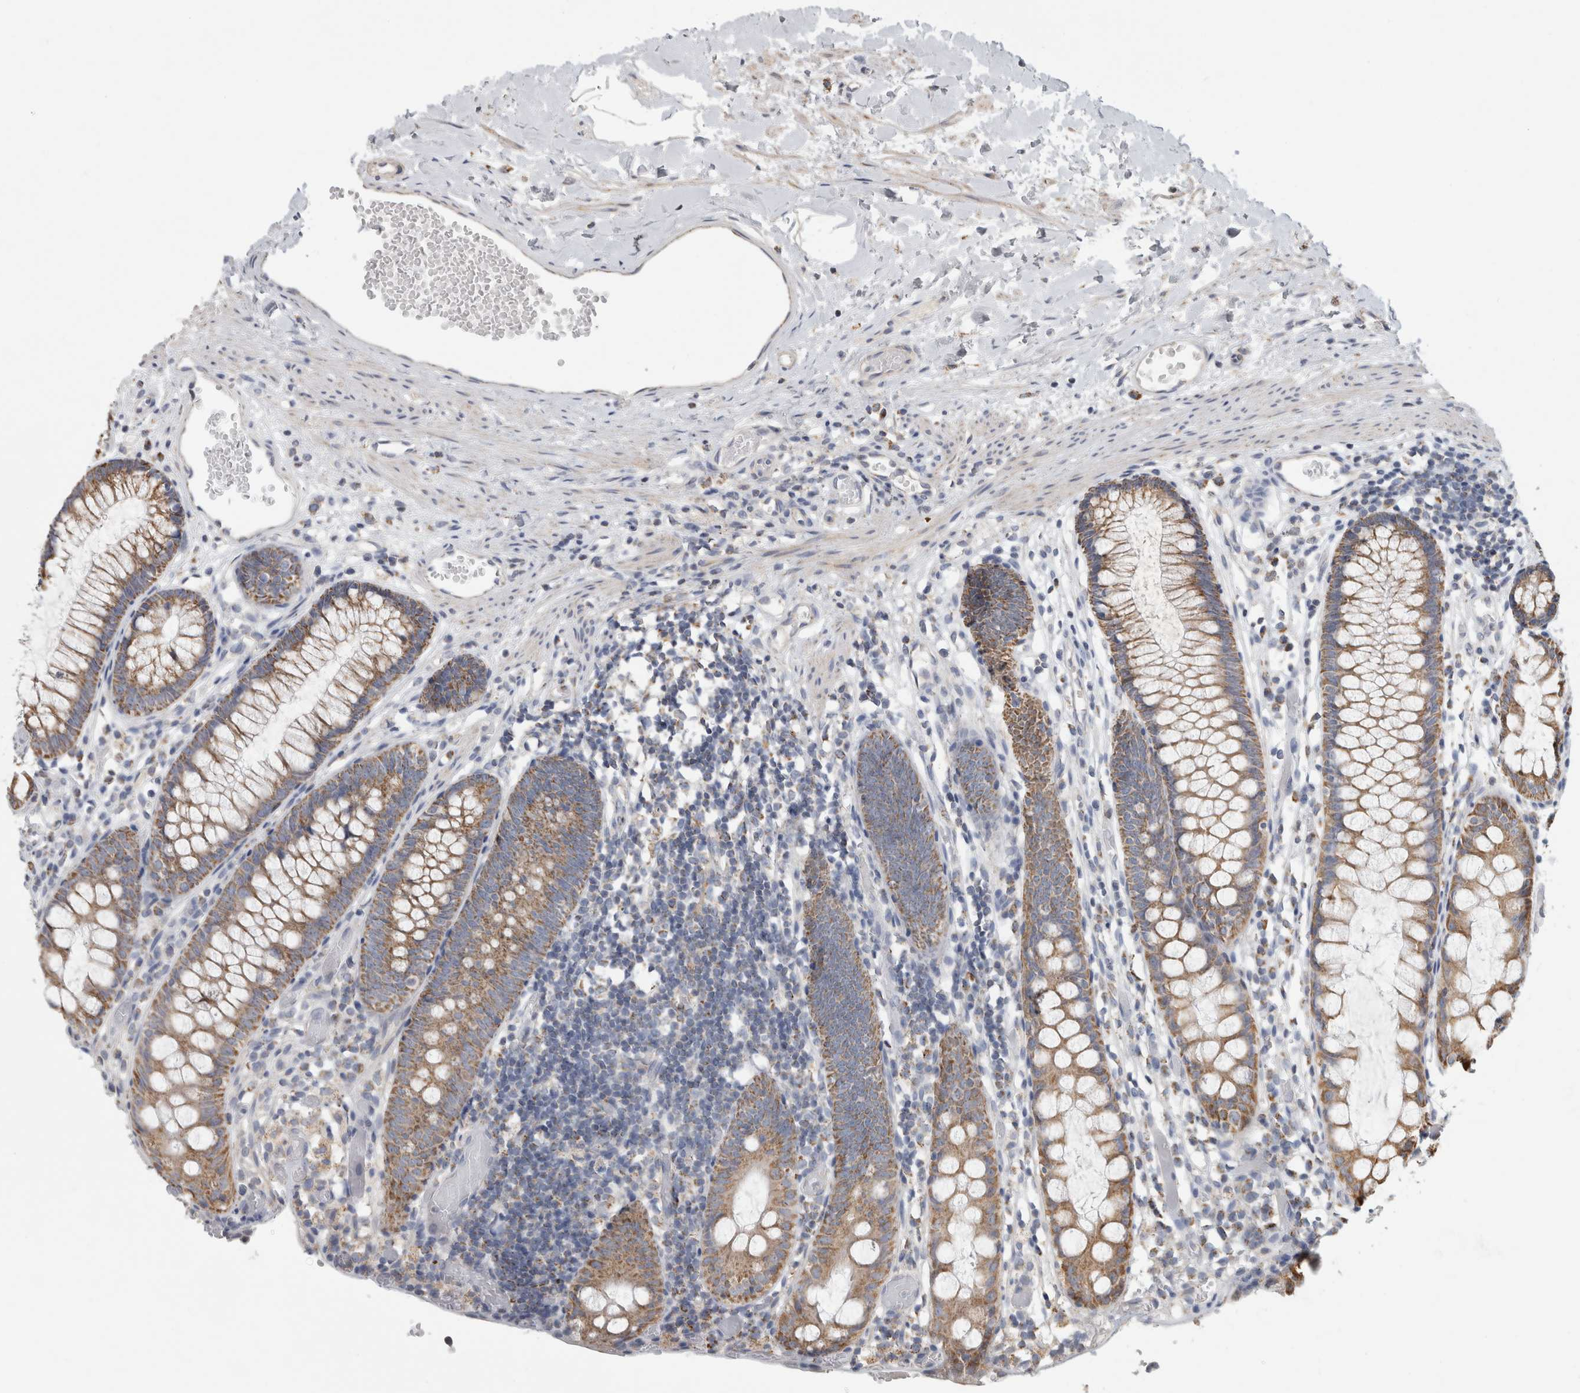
{"staining": {"intensity": "negative", "quantity": "none", "location": "none"}, "tissue": "colon", "cell_type": "Endothelial cells", "image_type": "normal", "snomed": [{"axis": "morphology", "description": "Normal tissue, NOS"}, {"axis": "topography", "description": "Colon"}], "caption": "Immunohistochemistry (IHC) histopathology image of unremarkable colon stained for a protein (brown), which demonstrates no positivity in endothelial cells. Nuclei are stained in blue.", "gene": "ST8SIA1", "patient": {"sex": "male", "age": 14}}